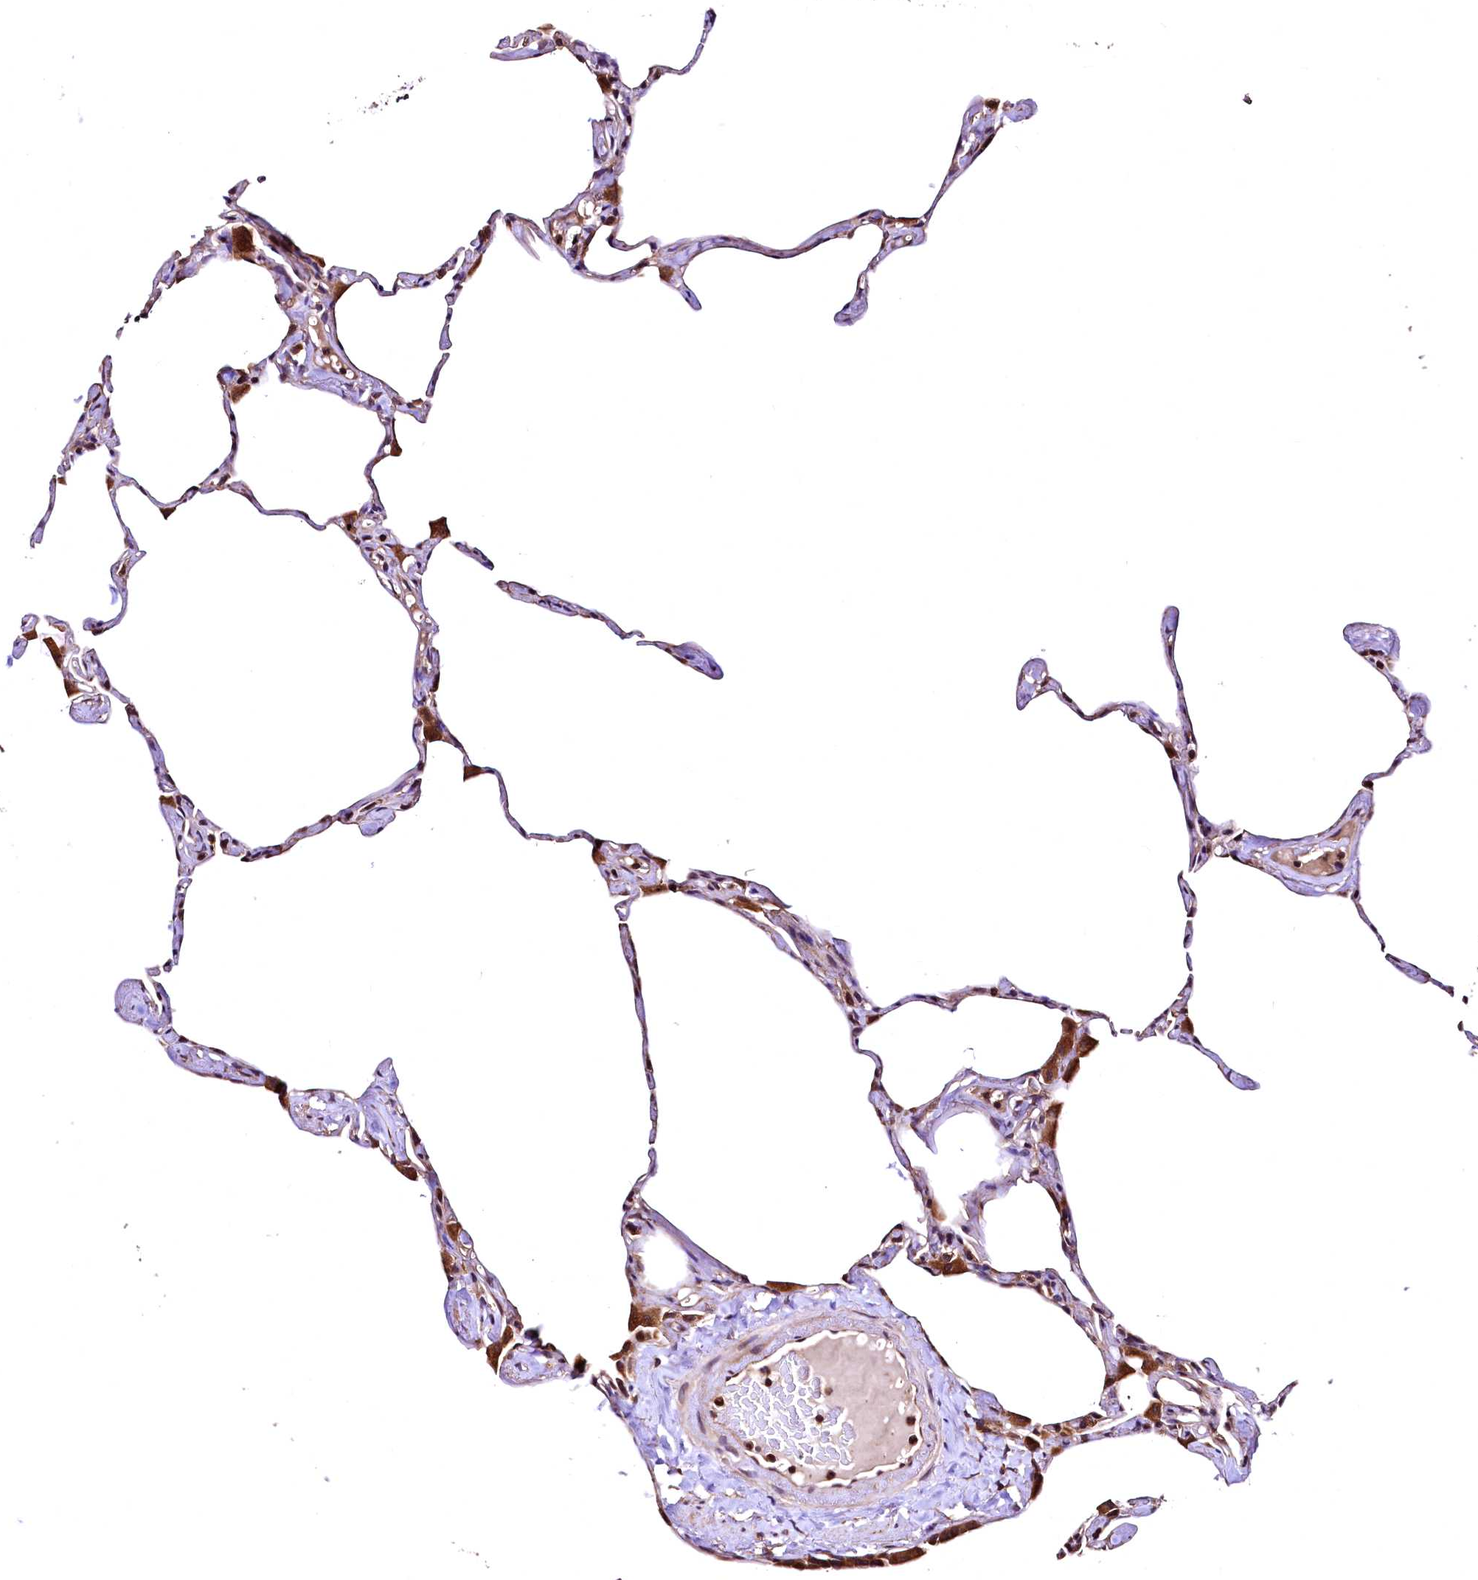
{"staining": {"intensity": "moderate", "quantity": ">75%", "location": "cytoplasmic/membranous"}, "tissue": "lung", "cell_type": "Alveolar cells", "image_type": "normal", "snomed": [{"axis": "morphology", "description": "Normal tissue, NOS"}, {"axis": "topography", "description": "Lung"}], "caption": "This is an image of immunohistochemistry (IHC) staining of unremarkable lung, which shows moderate staining in the cytoplasmic/membranous of alveolar cells.", "gene": "LRSAM1", "patient": {"sex": "male", "age": 65}}